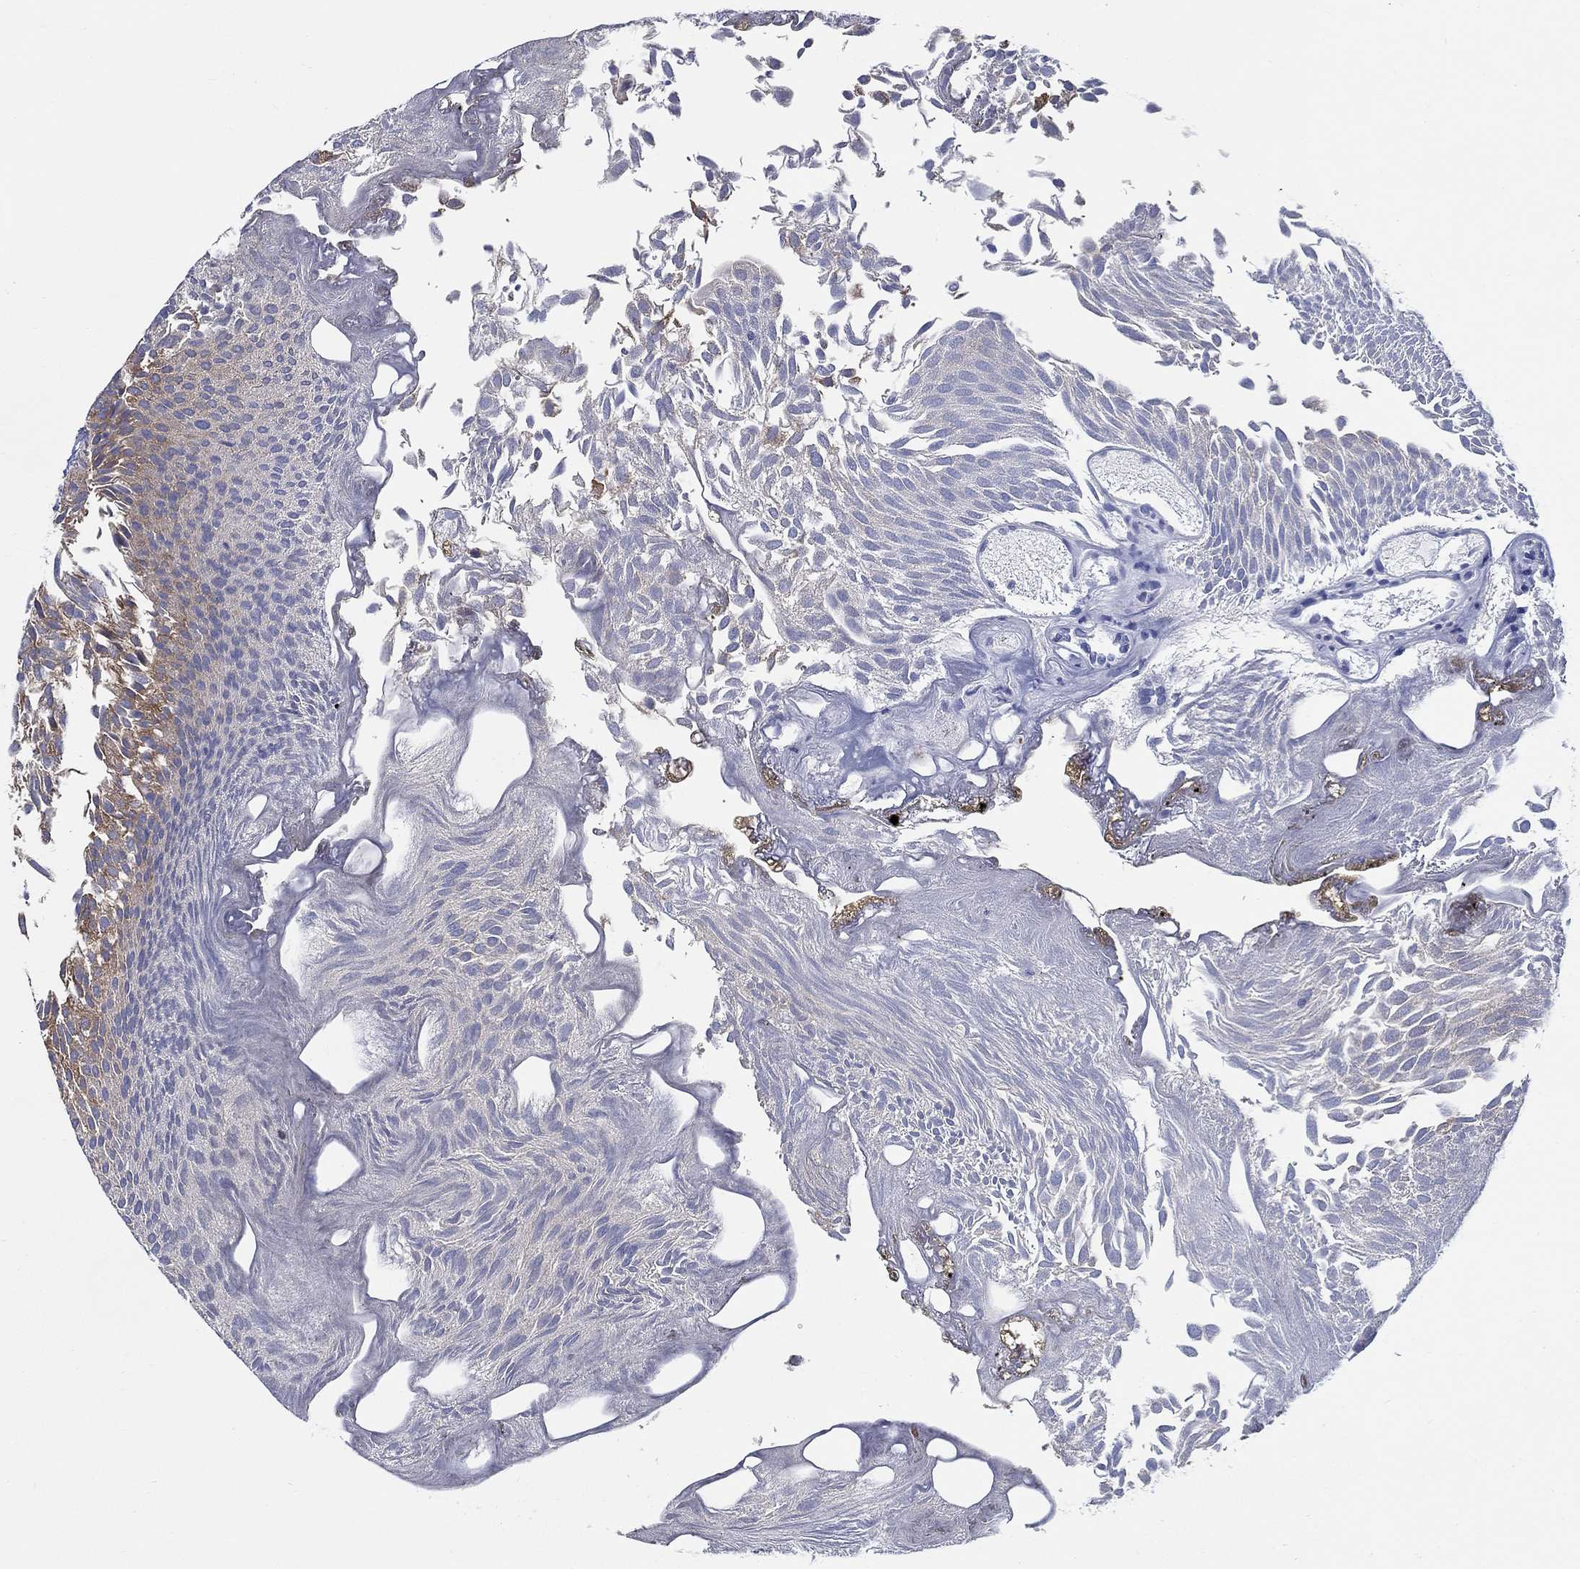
{"staining": {"intensity": "moderate", "quantity": "25%-75%", "location": "cytoplasmic/membranous"}, "tissue": "urothelial cancer", "cell_type": "Tumor cells", "image_type": "cancer", "snomed": [{"axis": "morphology", "description": "Urothelial carcinoma, Low grade"}, {"axis": "topography", "description": "Urinary bladder"}], "caption": "Brown immunohistochemical staining in urothelial cancer shows moderate cytoplasmic/membranous positivity in approximately 25%-75% of tumor cells.", "gene": "RAP1GAP", "patient": {"sex": "male", "age": 52}}